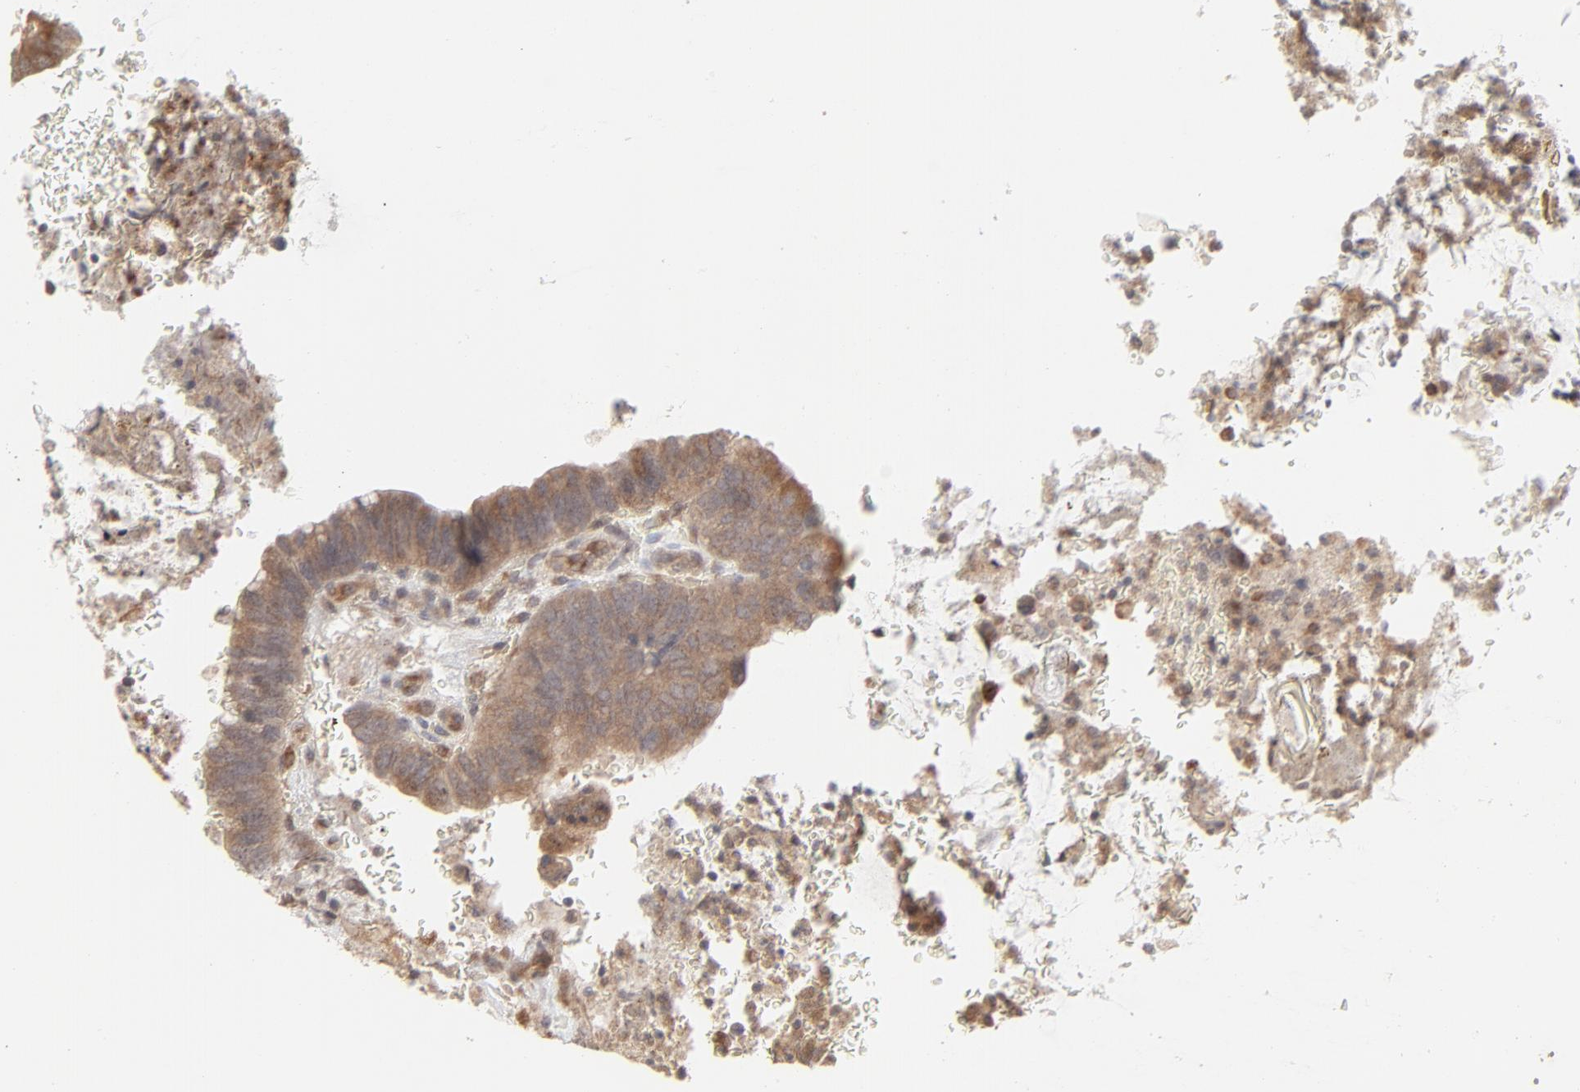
{"staining": {"intensity": "moderate", "quantity": ">75%", "location": "cytoplasmic/membranous"}, "tissue": "colorectal cancer", "cell_type": "Tumor cells", "image_type": "cancer", "snomed": [{"axis": "morphology", "description": "Normal tissue, NOS"}, {"axis": "morphology", "description": "Adenocarcinoma, NOS"}, {"axis": "topography", "description": "Rectum"}], "caption": "A medium amount of moderate cytoplasmic/membranous positivity is seen in about >75% of tumor cells in colorectal adenocarcinoma tissue.", "gene": "RAB5C", "patient": {"sex": "male", "age": 92}}